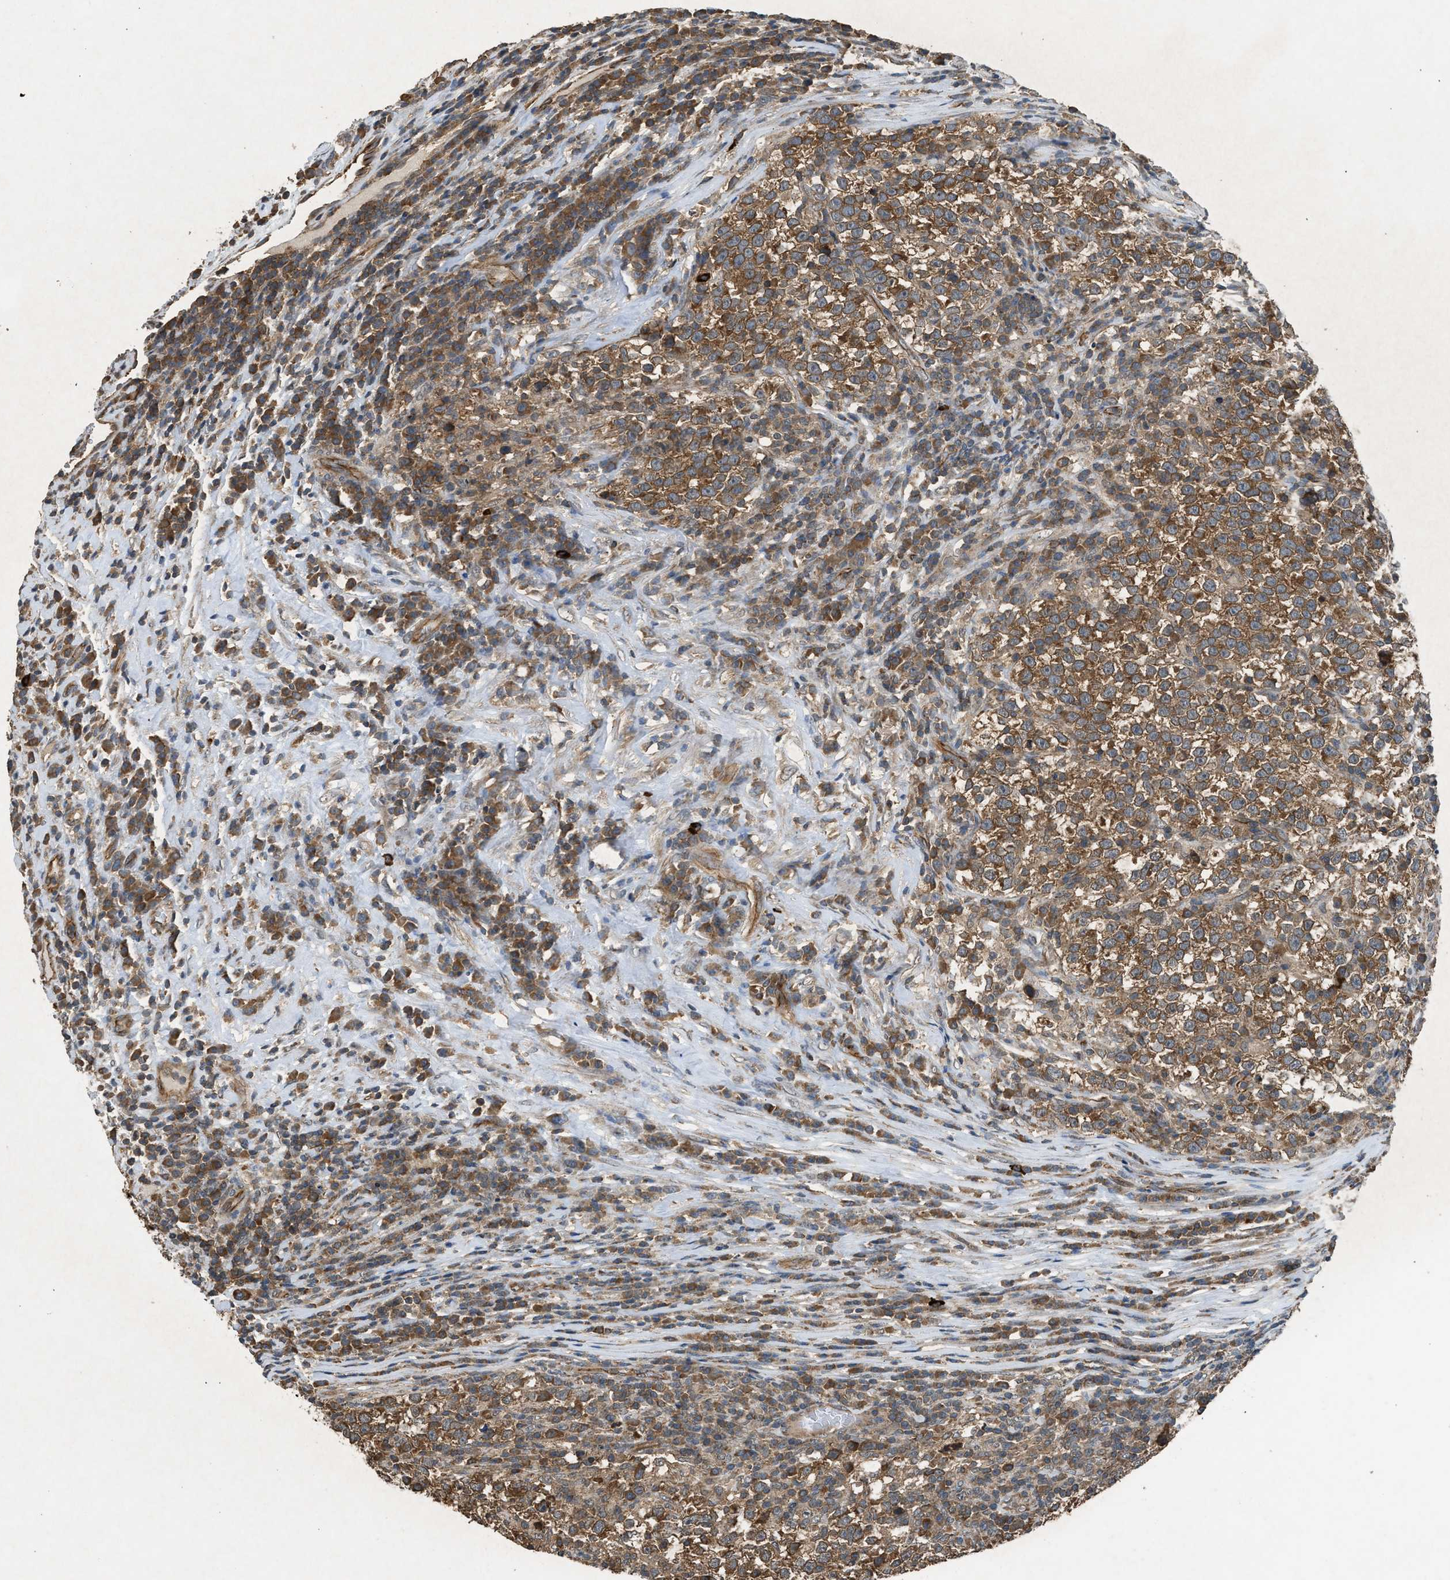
{"staining": {"intensity": "moderate", "quantity": ">75%", "location": "cytoplasmic/membranous"}, "tissue": "testis cancer", "cell_type": "Tumor cells", "image_type": "cancer", "snomed": [{"axis": "morphology", "description": "Seminoma, NOS"}, {"axis": "topography", "description": "Testis"}], "caption": "Seminoma (testis) stained with DAB immunohistochemistry reveals medium levels of moderate cytoplasmic/membranous expression in approximately >75% of tumor cells.", "gene": "HIP1R", "patient": {"sex": "male", "age": 43}}